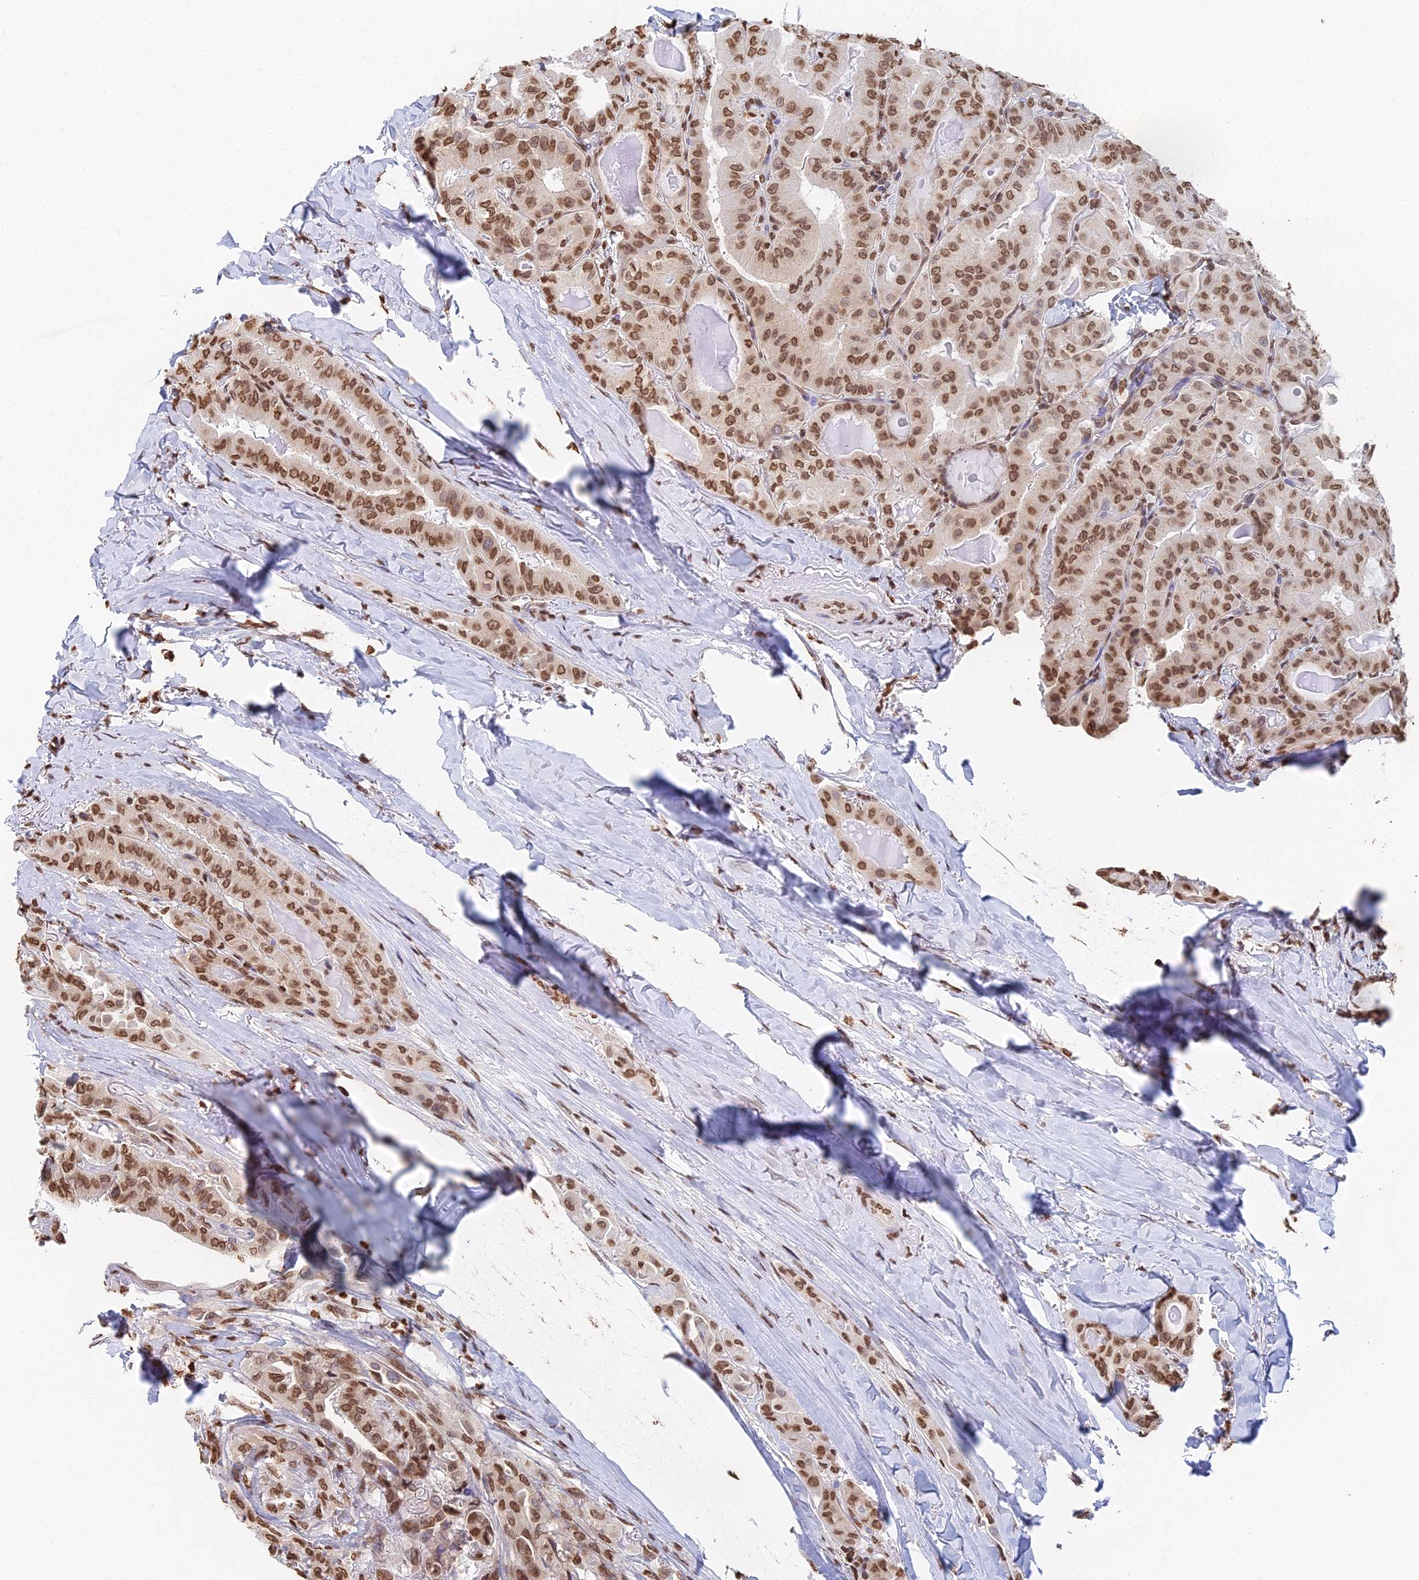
{"staining": {"intensity": "moderate", "quantity": ">75%", "location": "nuclear"}, "tissue": "thyroid cancer", "cell_type": "Tumor cells", "image_type": "cancer", "snomed": [{"axis": "morphology", "description": "Papillary adenocarcinoma, NOS"}, {"axis": "topography", "description": "Thyroid gland"}], "caption": "IHC (DAB (3,3'-diaminobenzidine)) staining of papillary adenocarcinoma (thyroid) demonstrates moderate nuclear protein staining in about >75% of tumor cells. The protein of interest is stained brown, and the nuclei are stained in blue (DAB IHC with brightfield microscopy, high magnification).", "gene": "GBP3", "patient": {"sex": "female", "age": 68}}